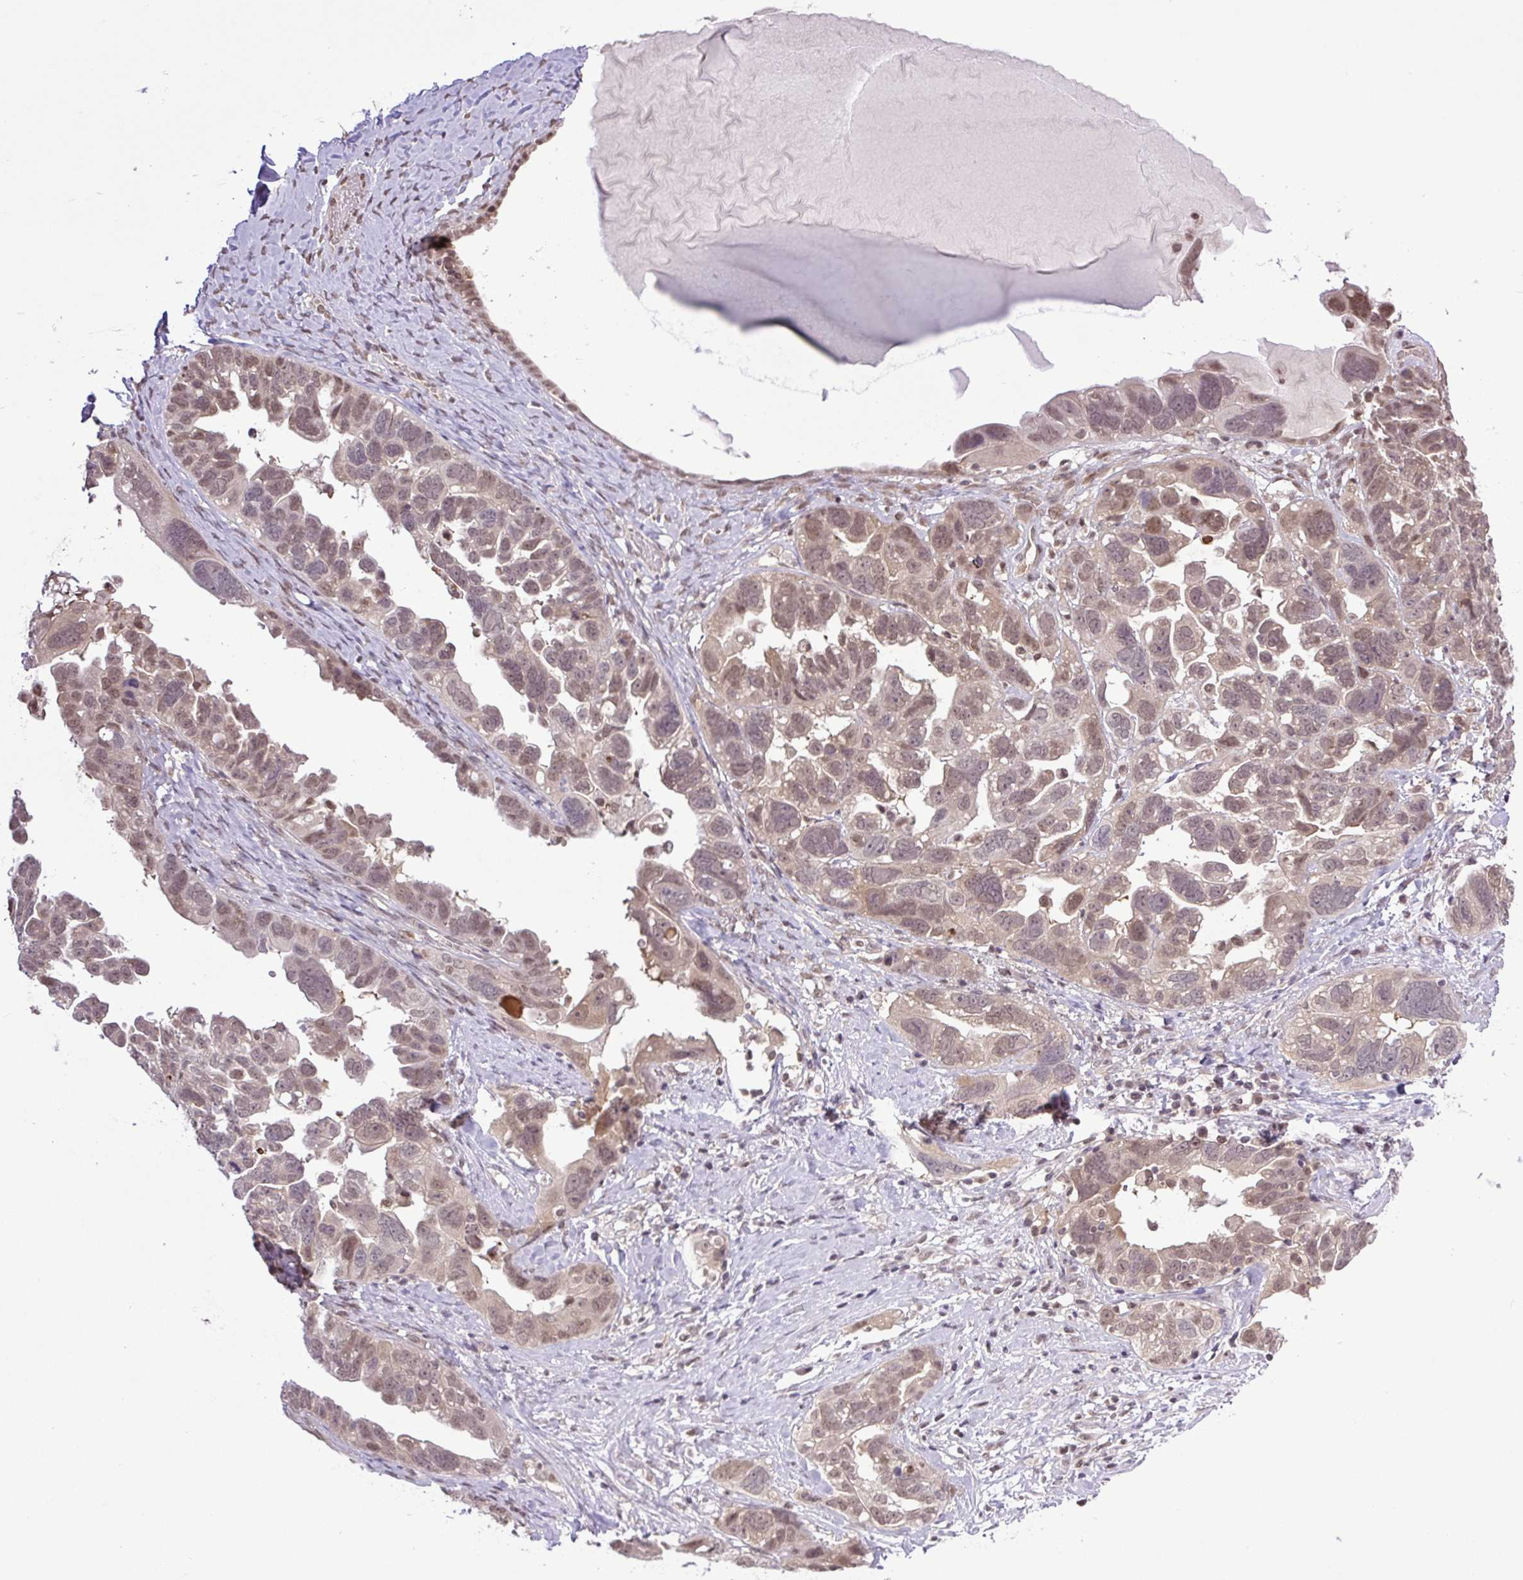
{"staining": {"intensity": "weak", "quantity": "25%-75%", "location": "nuclear"}, "tissue": "ovarian cancer", "cell_type": "Tumor cells", "image_type": "cancer", "snomed": [{"axis": "morphology", "description": "Cystadenocarcinoma, serous, NOS"}, {"axis": "topography", "description": "Ovary"}], "caption": "A photomicrograph of ovarian cancer stained for a protein exhibits weak nuclear brown staining in tumor cells. Nuclei are stained in blue.", "gene": "SGTA", "patient": {"sex": "female", "age": 79}}